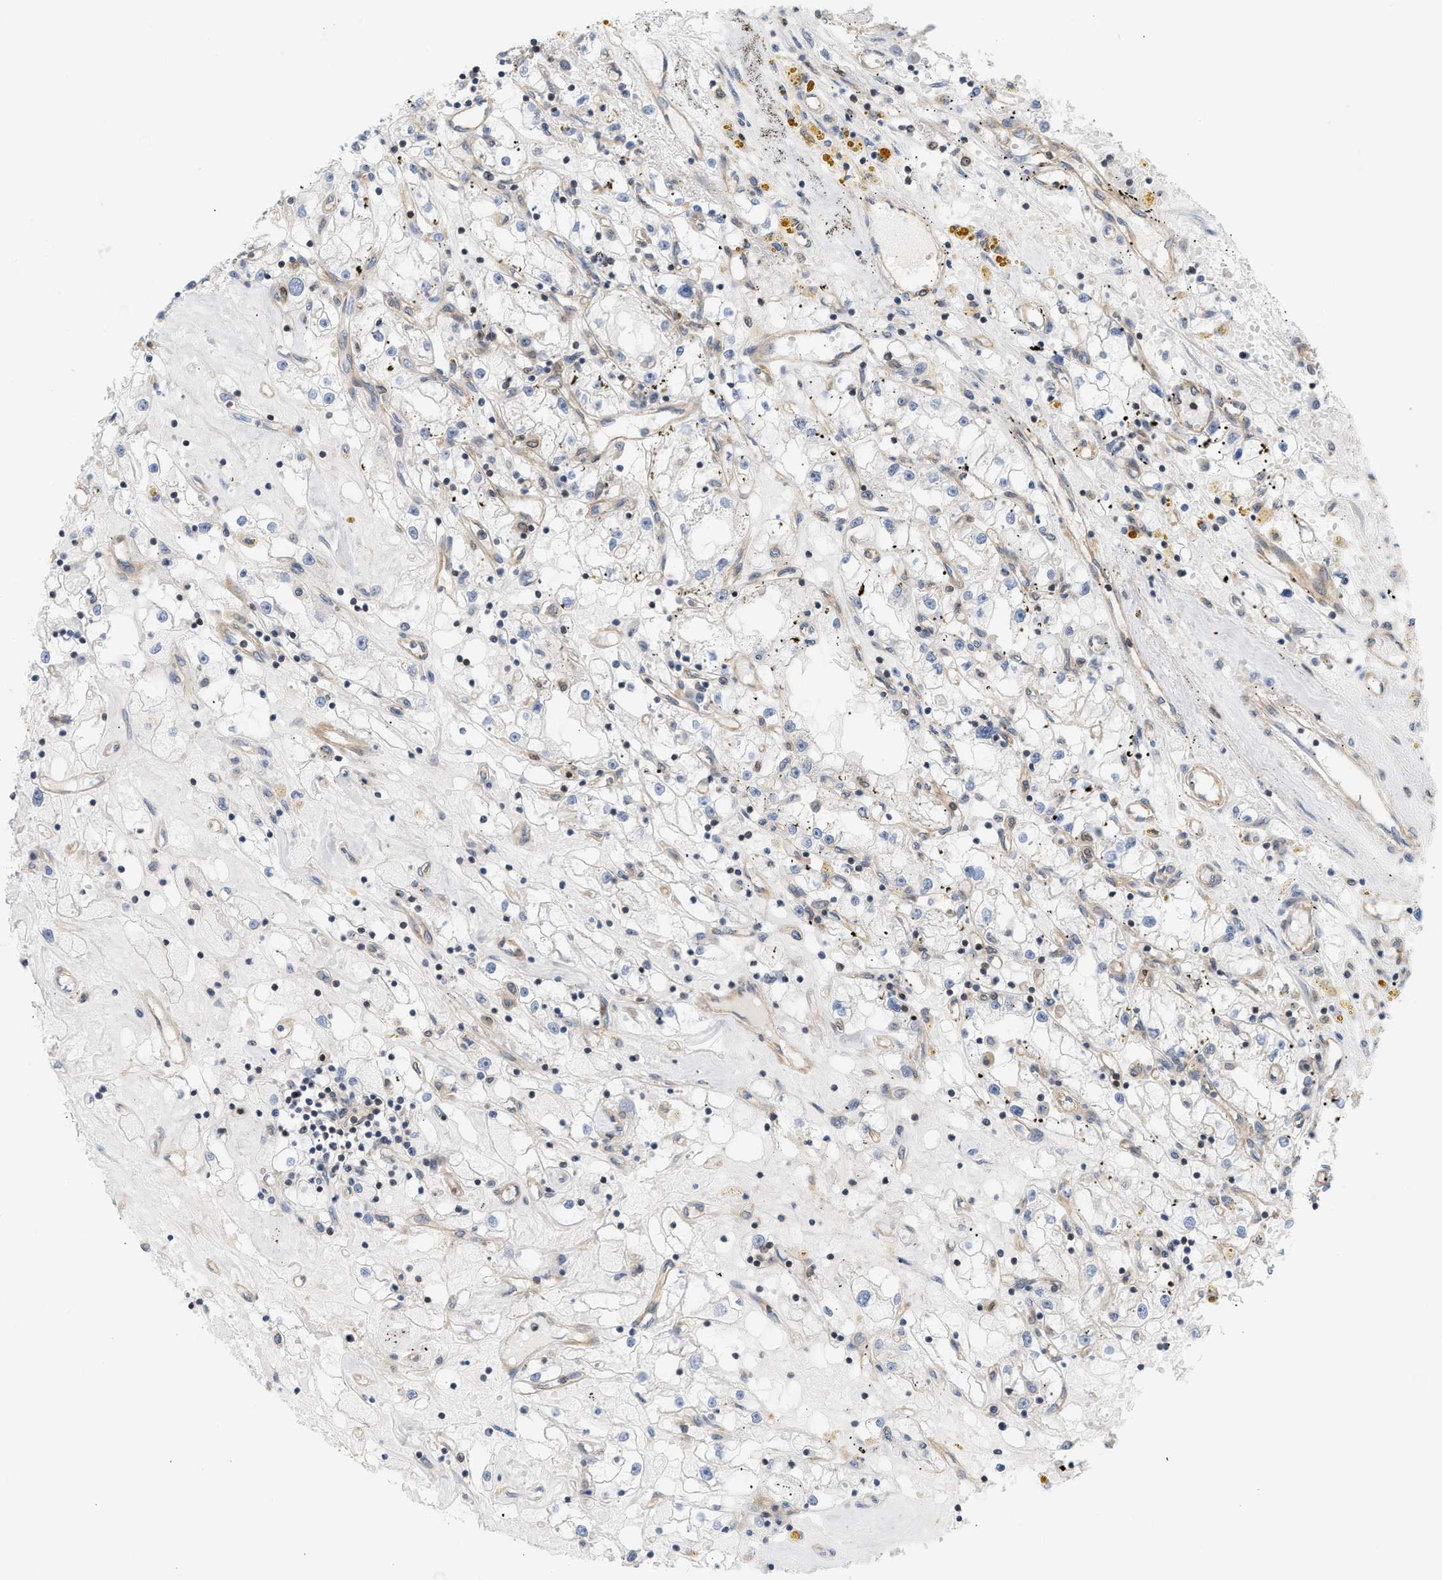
{"staining": {"intensity": "negative", "quantity": "none", "location": "none"}, "tissue": "renal cancer", "cell_type": "Tumor cells", "image_type": "cancer", "snomed": [{"axis": "morphology", "description": "Adenocarcinoma, NOS"}, {"axis": "topography", "description": "Kidney"}], "caption": "The IHC histopathology image has no significant positivity in tumor cells of renal cancer tissue.", "gene": "STRN", "patient": {"sex": "male", "age": 56}}